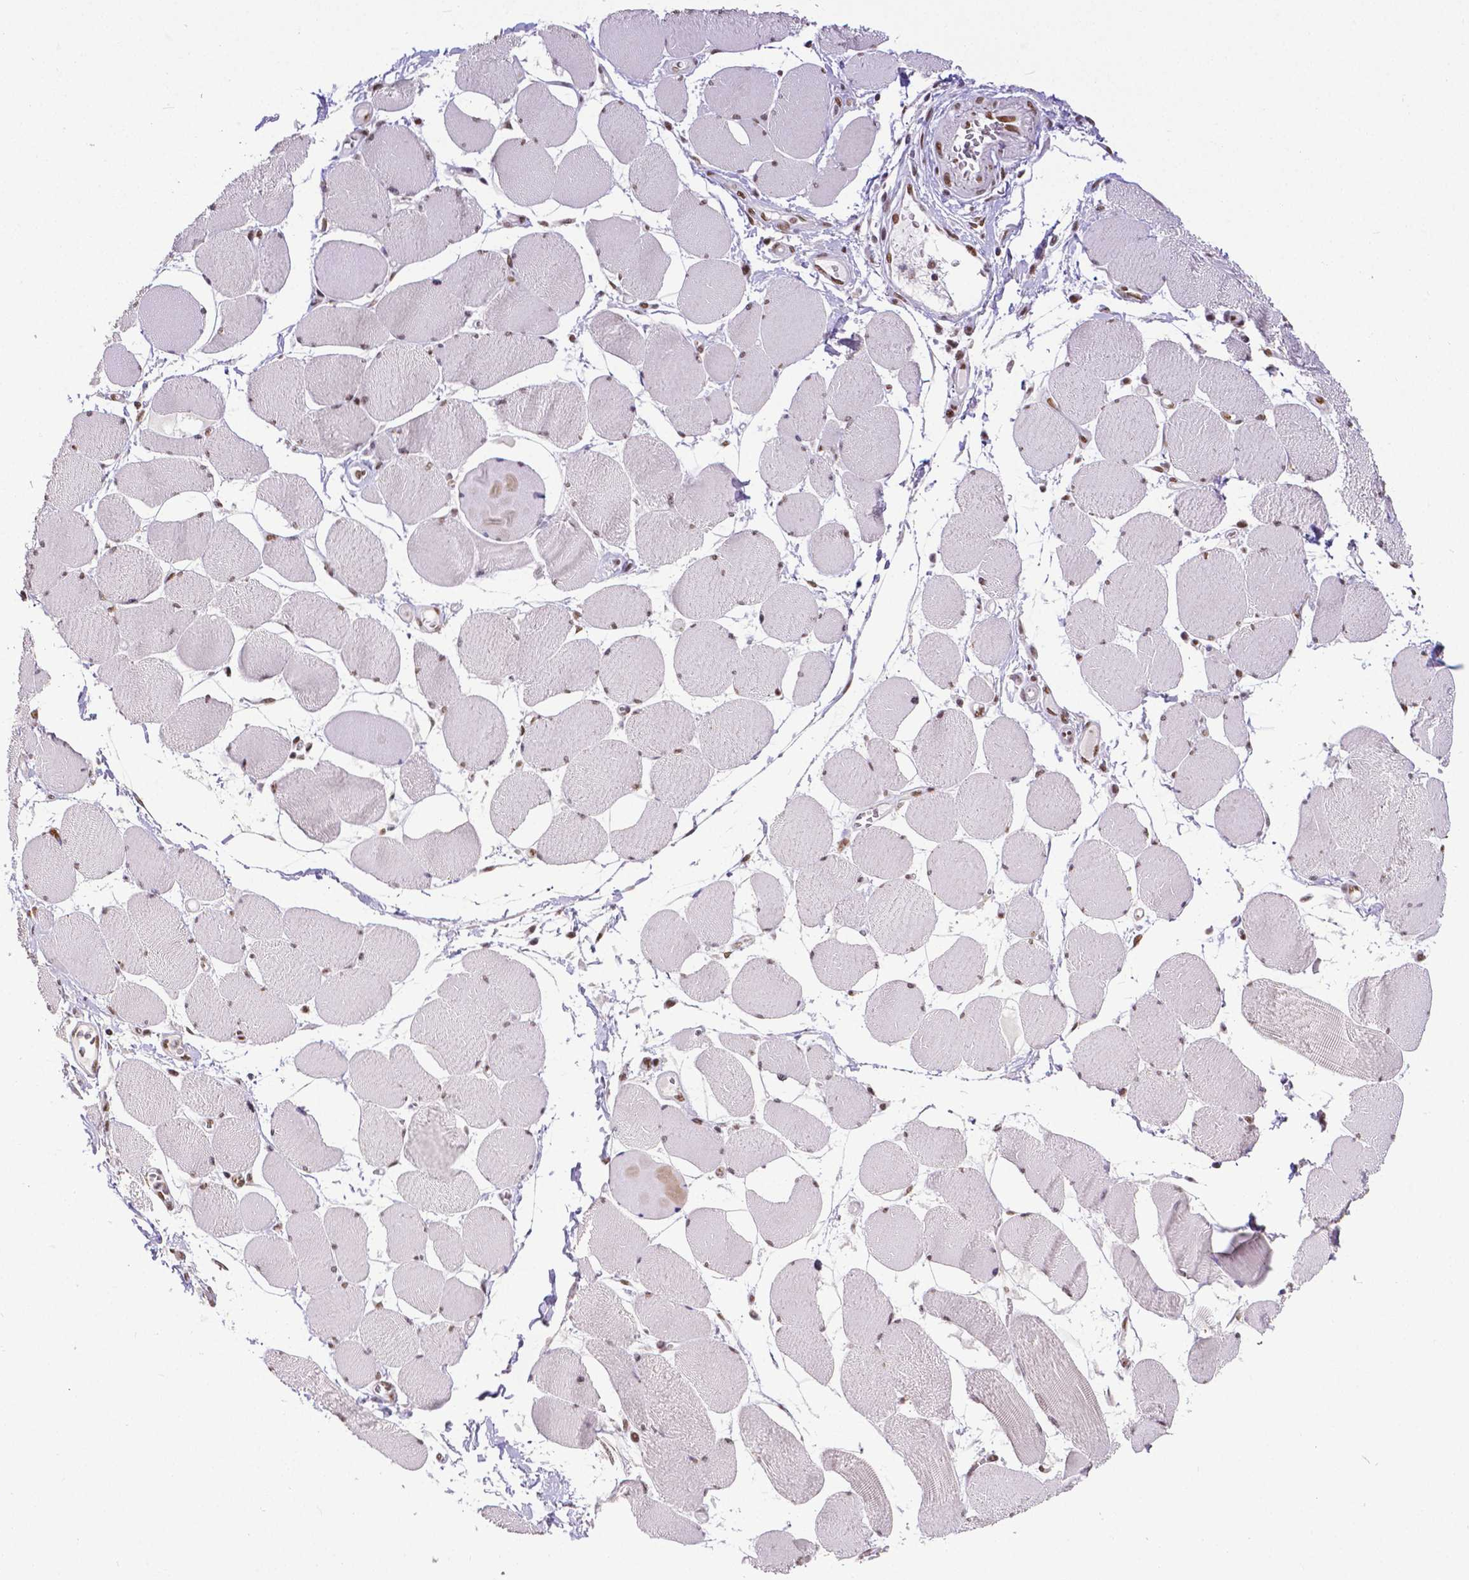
{"staining": {"intensity": "moderate", "quantity": "<25%", "location": "nuclear"}, "tissue": "skeletal muscle", "cell_type": "Myocytes", "image_type": "normal", "snomed": [{"axis": "morphology", "description": "Normal tissue, NOS"}, {"axis": "topography", "description": "Skeletal muscle"}], "caption": "Immunohistochemical staining of normal skeletal muscle reveals moderate nuclear protein staining in about <25% of myocytes.", "gene": "ATRX", "patient": {"sex": "female", "age": 75}}